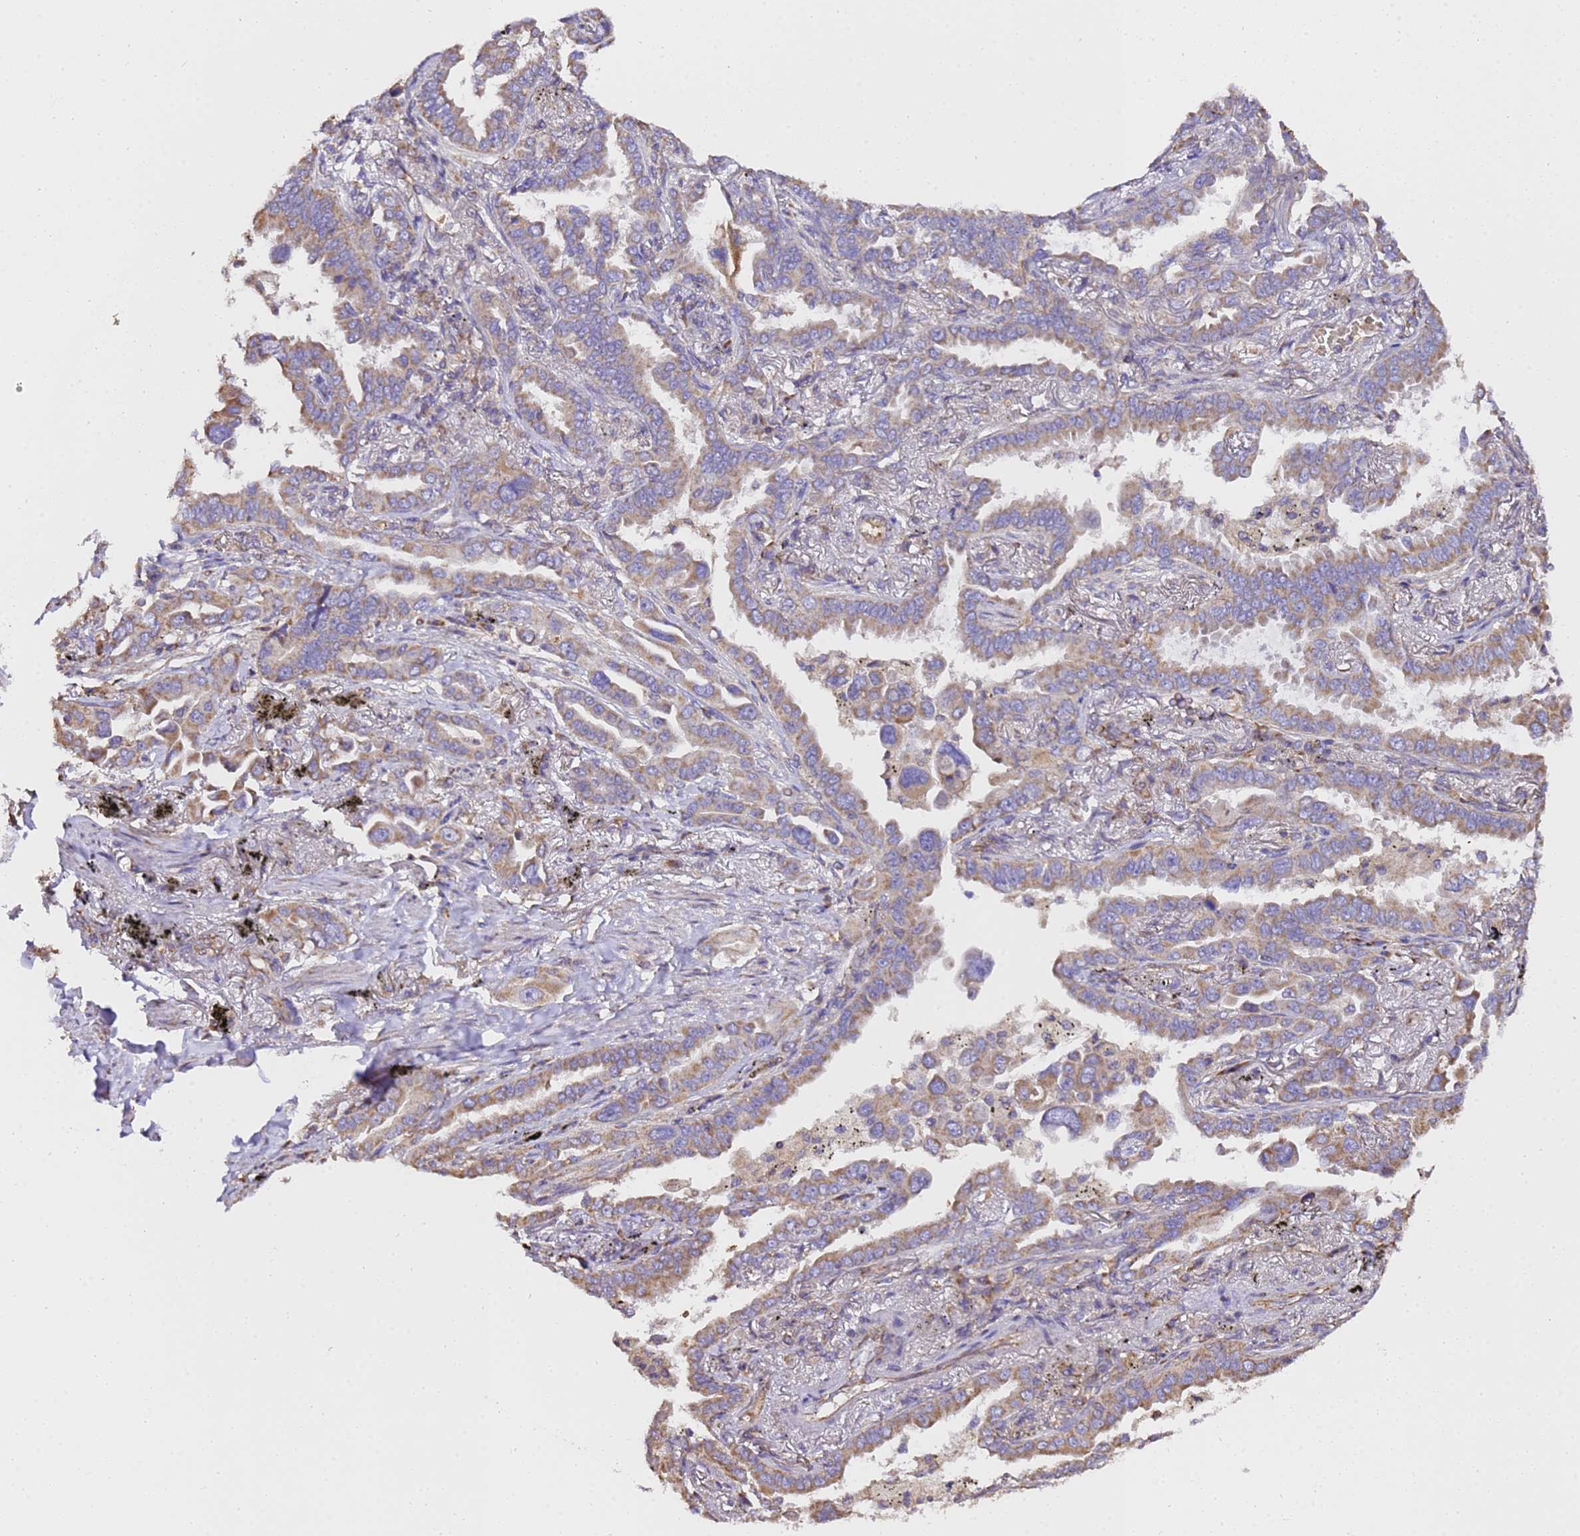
{"staining": {"intensity": "moderate", "quantity": ">75%", "location": "cytoplasmic/membranous"}, "tissue": "lung cancer", "cell_type": "Tumor cells", "image_type": "cancer", "snomed": [{"axis": "morphology", "description": "Adenocarcinoma, NOS"}, {"axis": "topography", "description": "Lung"}], "caption": "Immunohistochemical staining of lung cancer exhibits moderate cytoplasmic/membranous protein expression in about >75% of tumor cells.", "gene": "LRRIQ1", "patient": {"sex": "male", "age": 67}}